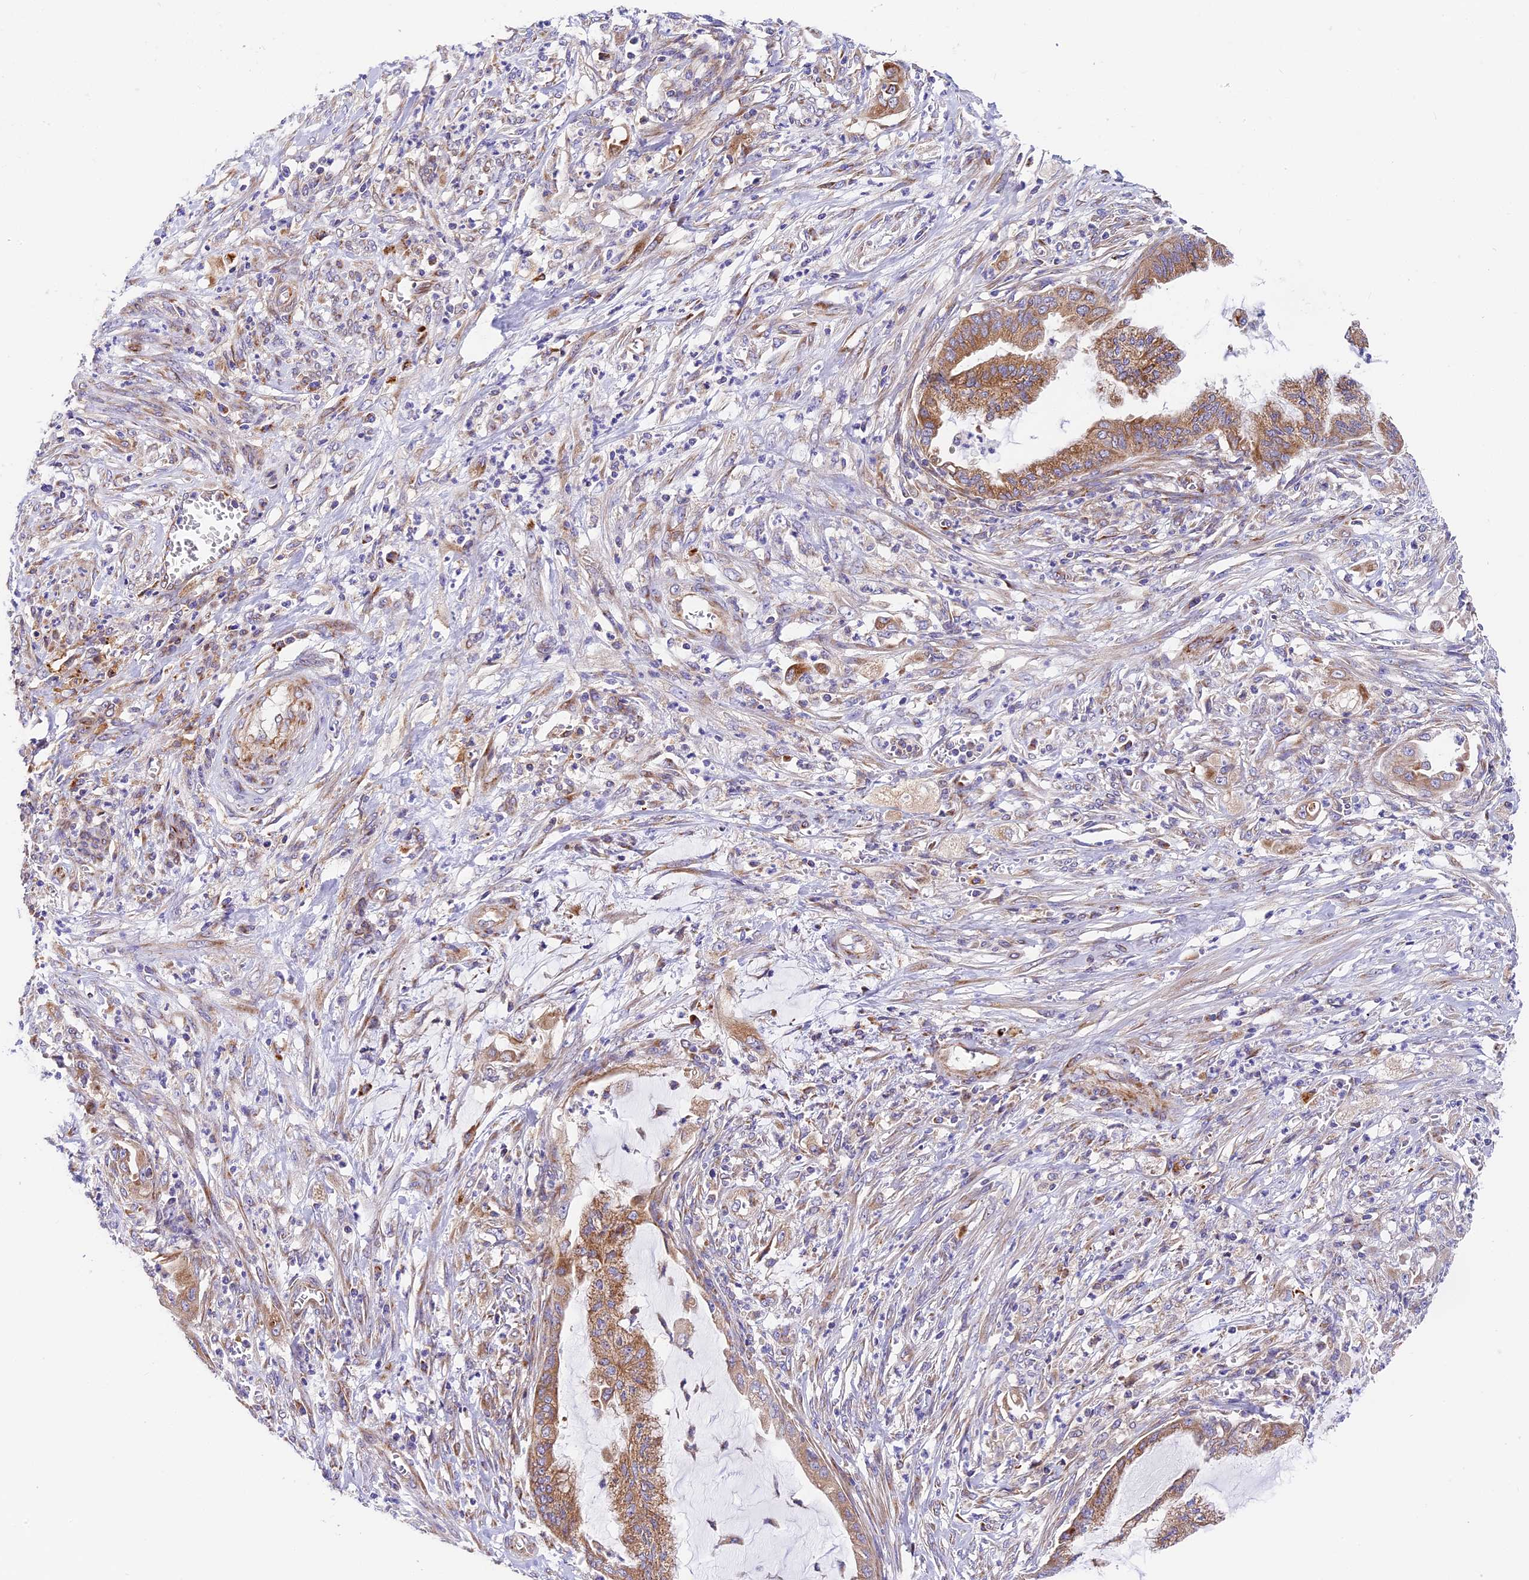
{"staining": {"intensity": "moderate", "quantity": ">75%", "location": "cytoplasmic/membranous"}, "tissue": "endometrial cancer", "cell_type": "Tumor cells", "image_type": "cancer", "snomed": [{"axis": "morphology", "description": "Adenocarcinoma, NOS"}, {"axis": "topography", "description": "Endometrium"}], "caption": "Immunohistochemistry (IHC) staining of endometrial cancer, which displays medium levels of moderate cytoplasmic/membranous expression in approximately >75% of tumor cells indicating moderate cytoplasmic/membranous protein staining. The staining was performed using DAB (3,3'-diaminobenzidine) (brown) for protein detection and nuclei were counterstained in hematoxylin (blue).", "gene": "MRAS", "patient": {"sex": "female", "age": 86}}